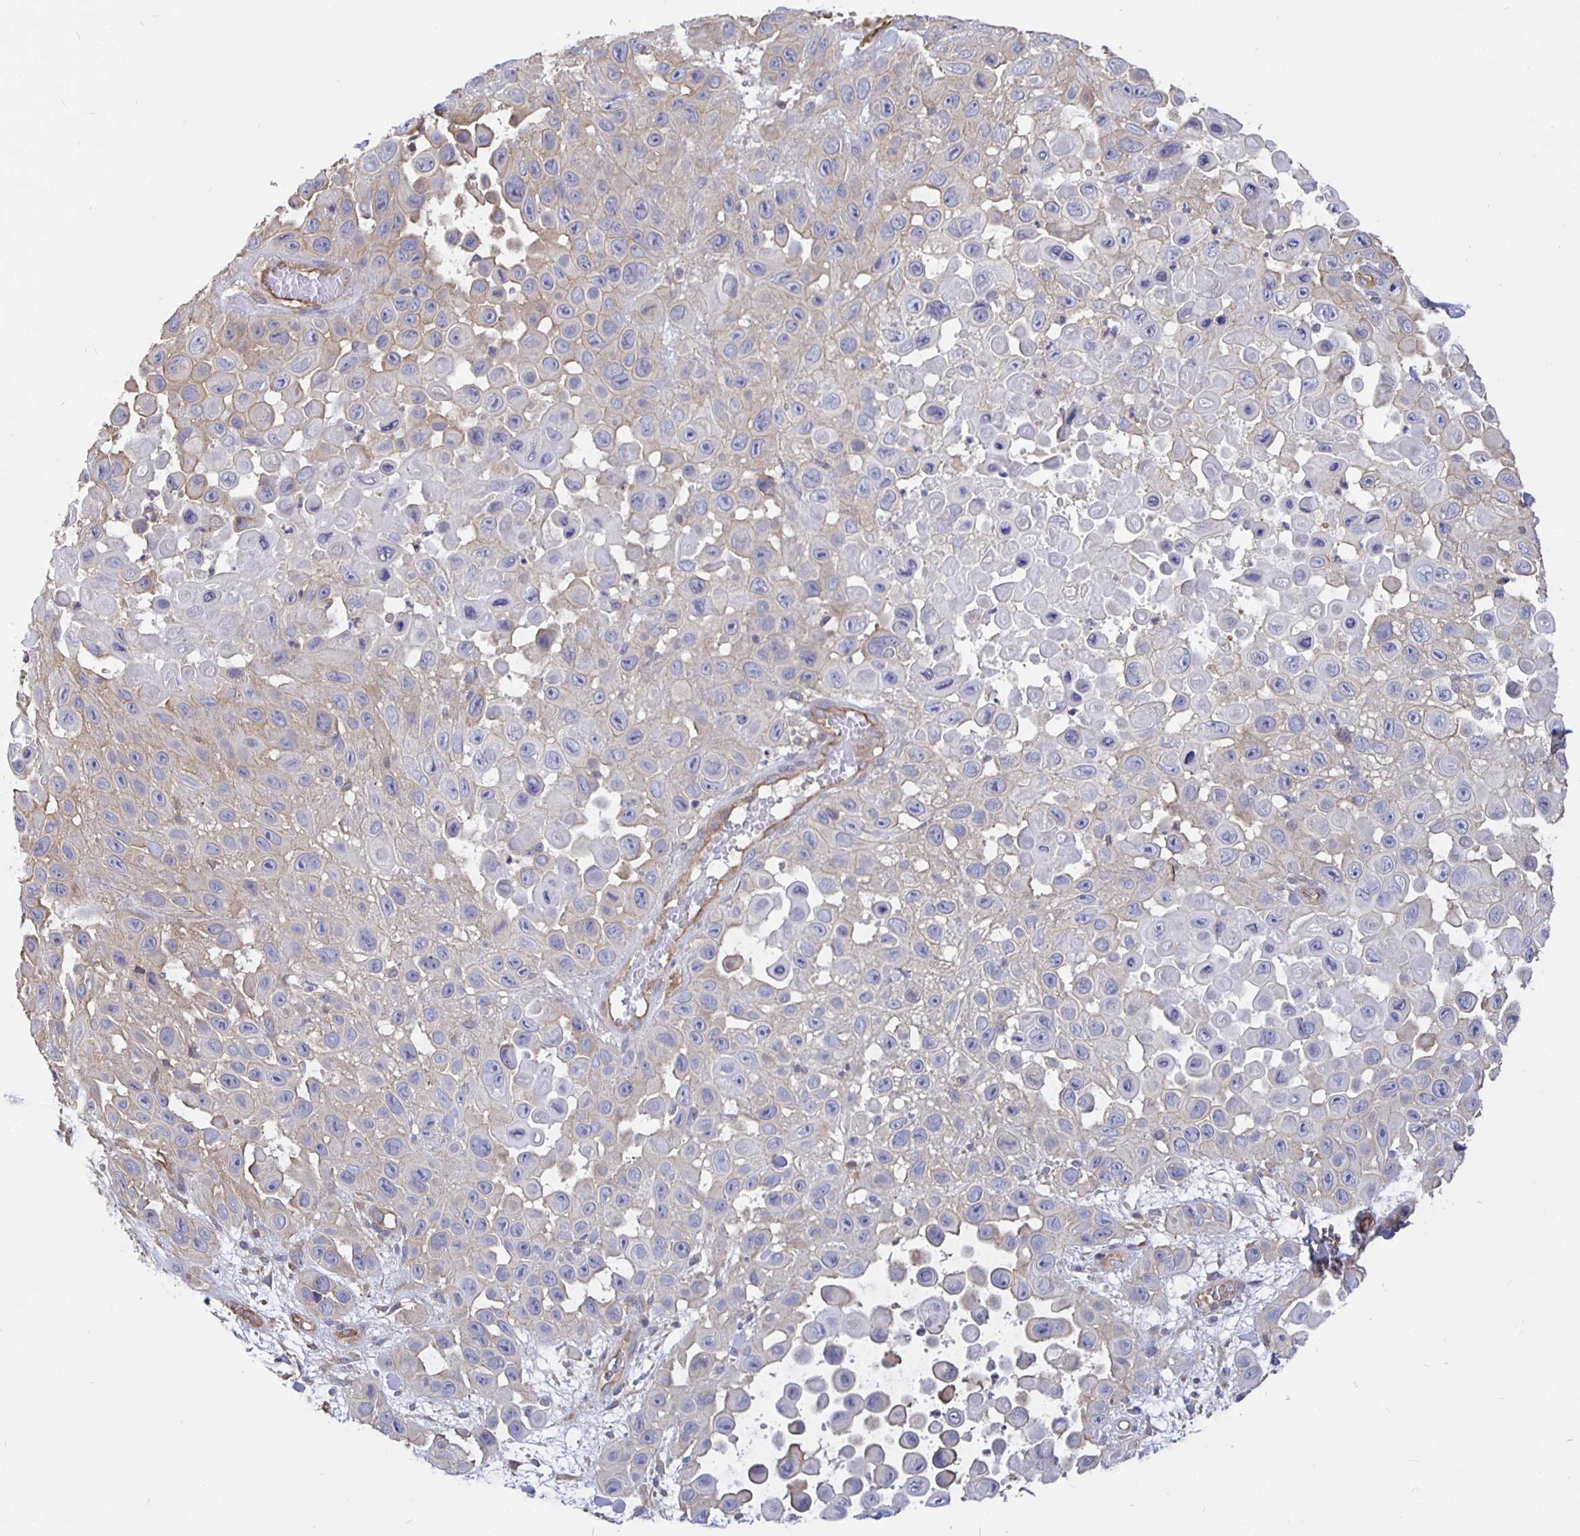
{"staining": {"intensity": "negative", "quantity": "none", "location": "none"}, "tissue": "skin cancer", "cell_type": "Tumor cells", "image_type": "cancer", "snomed": [{"axis": "morphology", "description": "Squamous cell carcinoma, NOS"}, {"axis": "topography", "description": "Skin"}], "caption": "High power microscopy photomicrograph of an immunohistochemistry micrograph of skin cancer (squamous cell carcinoma), revealing no significant staining in tumor cells.", "gene": "ARHGEF39", "patient": {"sex": "male", "age": 81}}